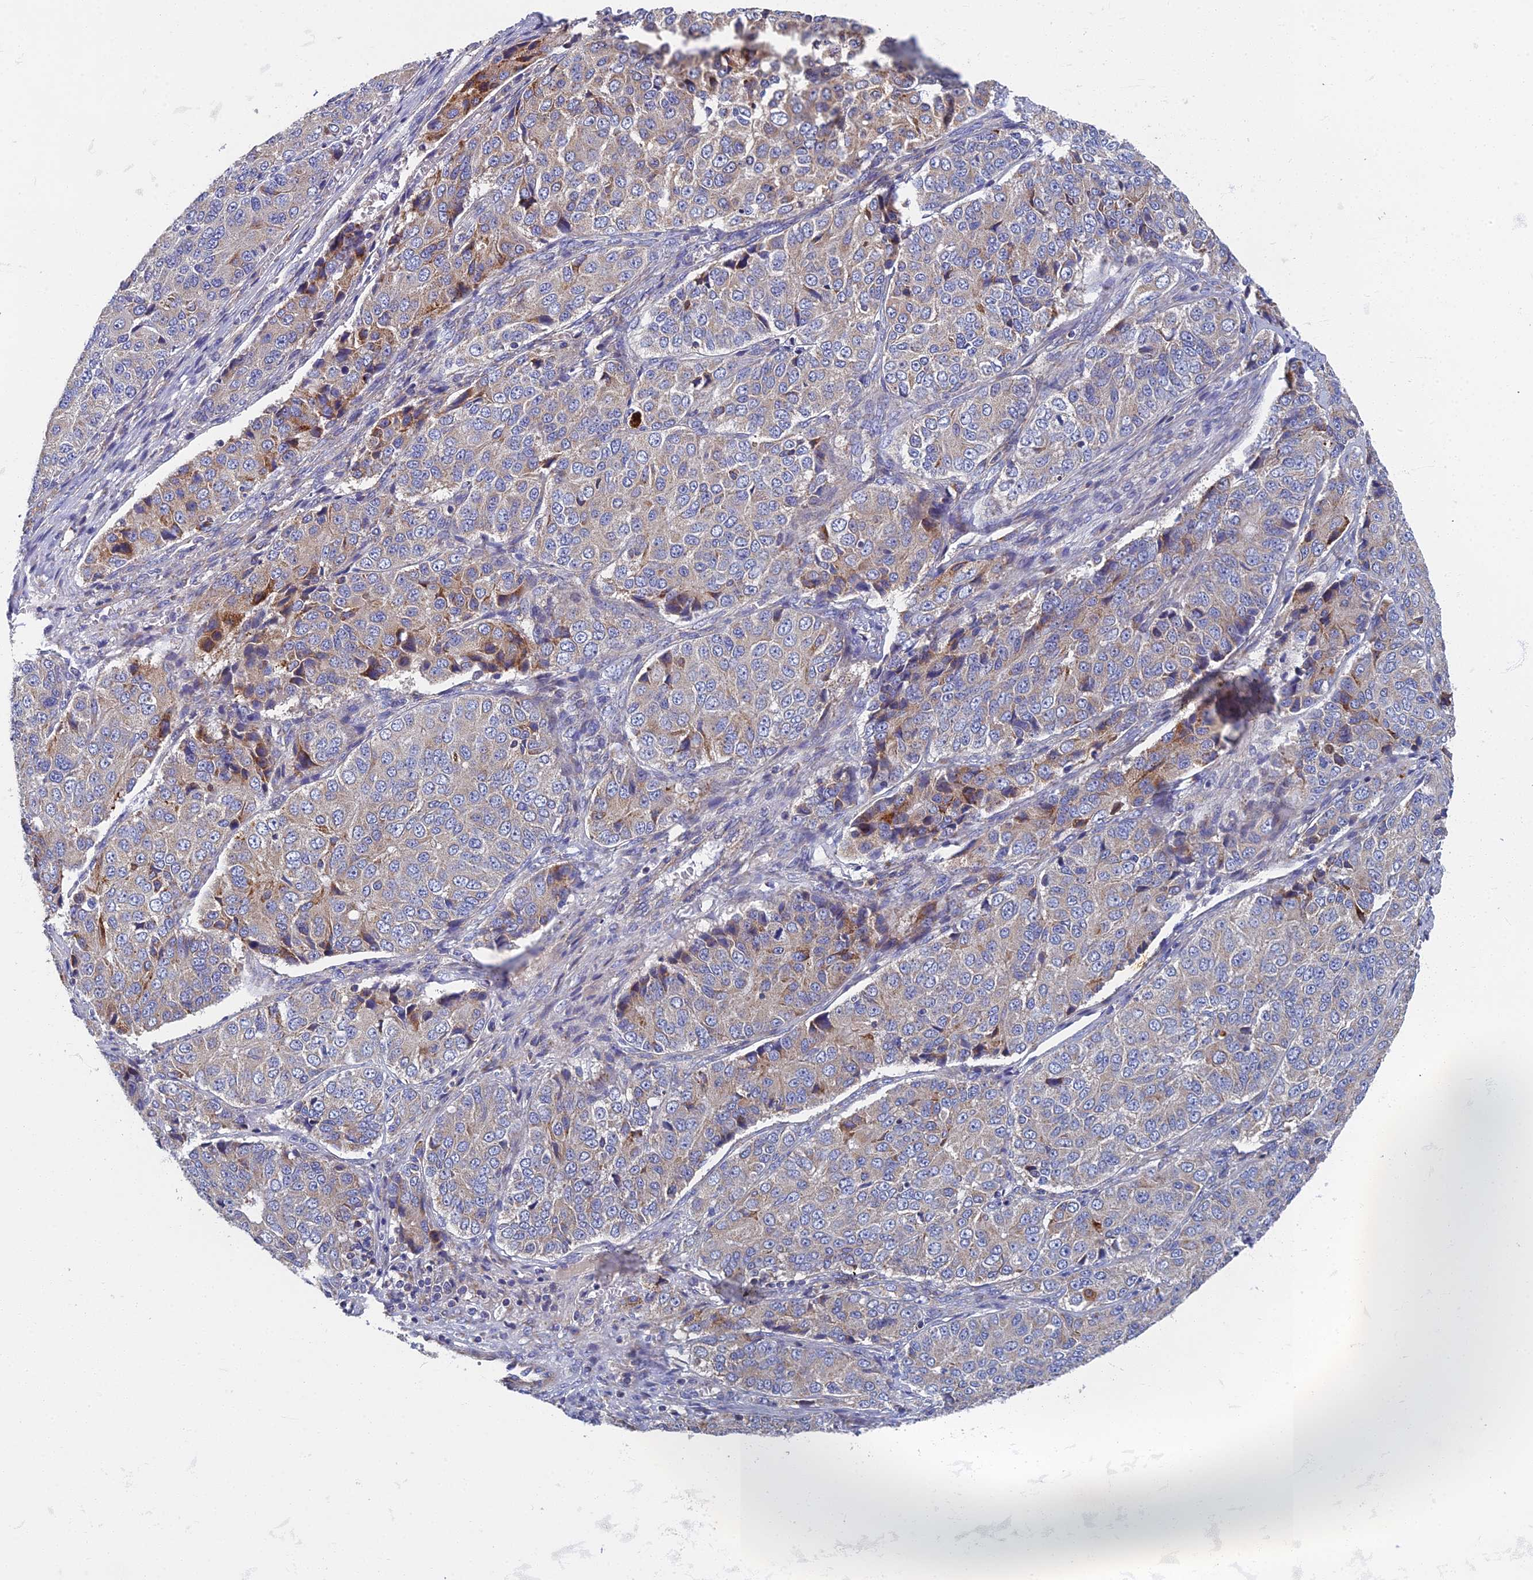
{"staining": {"intensity": "weak", "quantity": "<25%", "location": "cytoplasmic/membranous"}, "tissue": "ovarian cancer", "cell_type": "Tumor cells", "image_type": "cancer", "snomed": [{"axis": "morphology", "description": "Carcinoma, endometroid"}, {"axis": "topography", "description": "Ovary"}], "caption": "The micrograph displays no significant positivity in tumor cells of endometroid carcinoma (ovarian).", "gene": "RNASEK", "patient": {"sex": "female", "age": 51}}